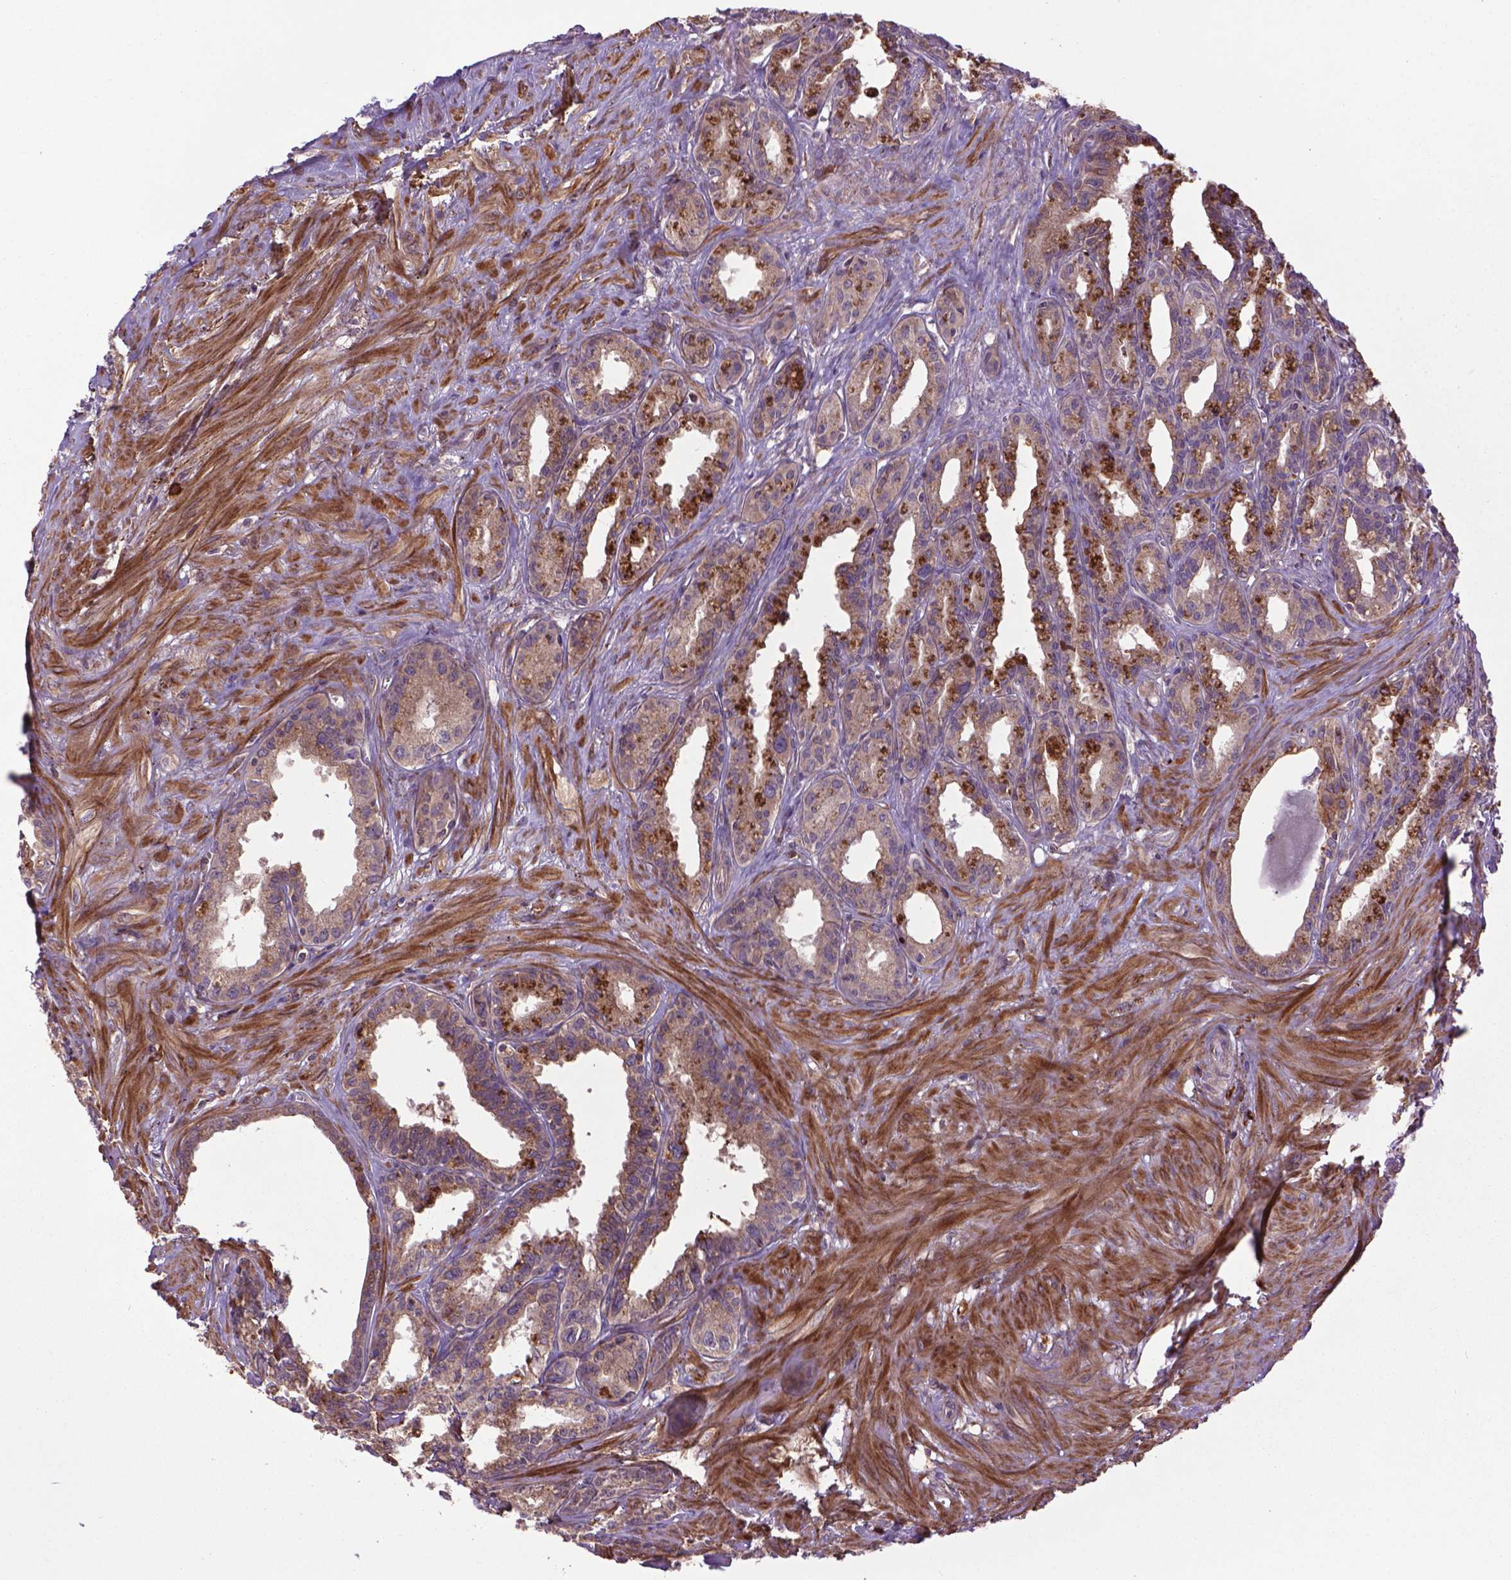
{"staining": {"intensity": "weak", "quantity": ">75%", "location": "cytoplasmic/membranous"}, "tissue": "seminal vesicle", "cell_type": "Glandular cells", "image_type": "normal", "snomed": [{"axis": "morphology", "description": "Normal tissue, NOS"}, {"axis": "morphology", "description": "Urothelial carcinoma, NOS"}, {"axis": "topography", "description": "Urinary bladder"}, {"axis": "topography", "description": "Seminal veicle"}], "caption": "High-power microscopy captured an IHC photomicrograph of benign seminal vesicle, revealing weak cytoplasmic/membranous staining in approximately >75% of glandular cells. (DAB (3,3'-diaminobenzidine) = brown stain, brightfield microscopy at high magnification).", "gene": "MYH14", "patient": {"sex": "male", "age": 76}}